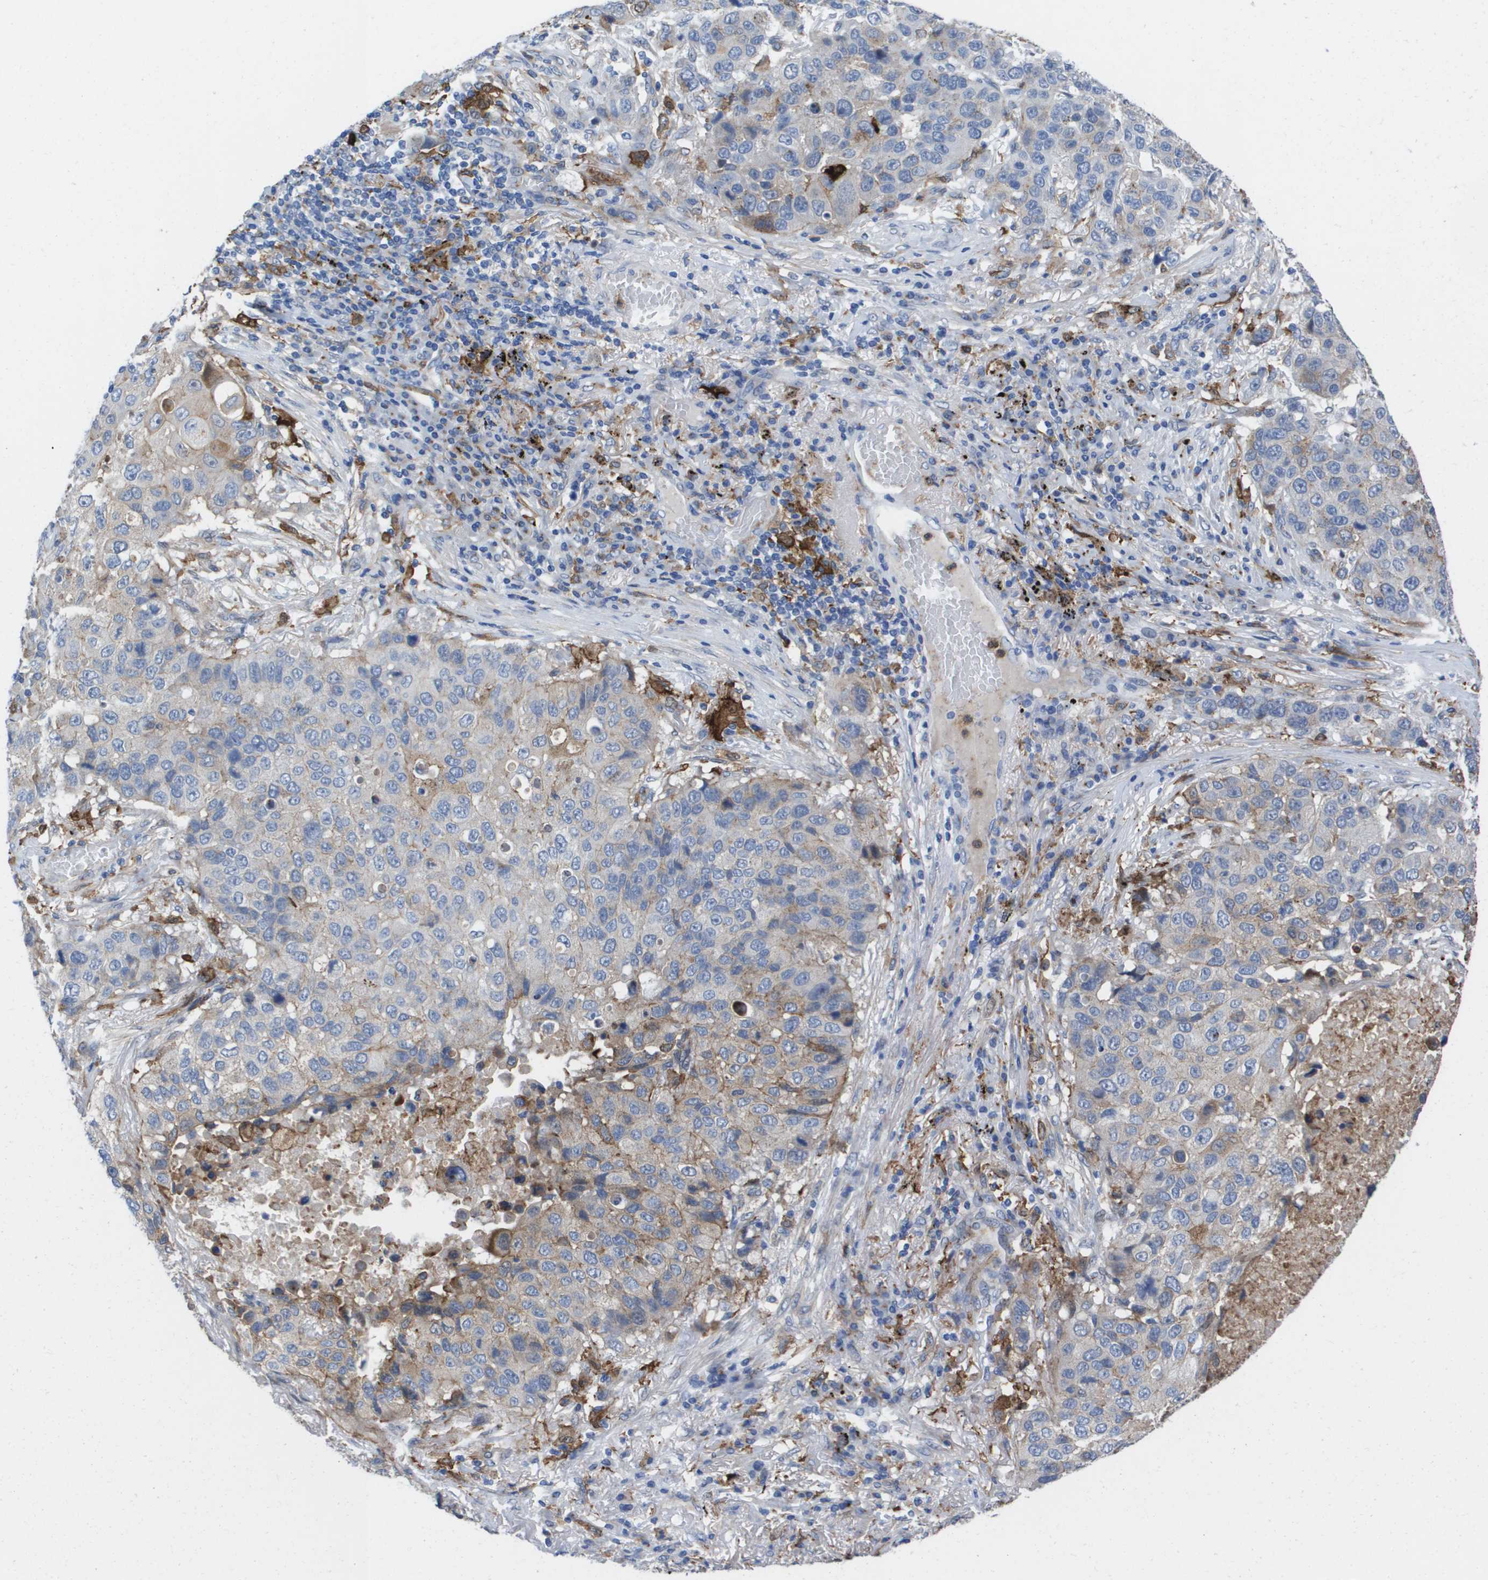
{"staining": {"intensity": "weak", "quantity": "<25%", "location": "cytoplasmic/membranous"}, "tissue": "lung cancer", "cell_type": "Tumor cells", "image_type": "cancer", "snomed": [{"axis": "morphology", "description": "Squamous cell carcinoma, NOS"}, {"axis": "topography", "description": "Lung"}], "caption": "IHC of lung squamous cell carcinoma reveals no staining in tumor cells.", "gene": "SLC37A2", "patient": {"sex": "male", "age": 57}}